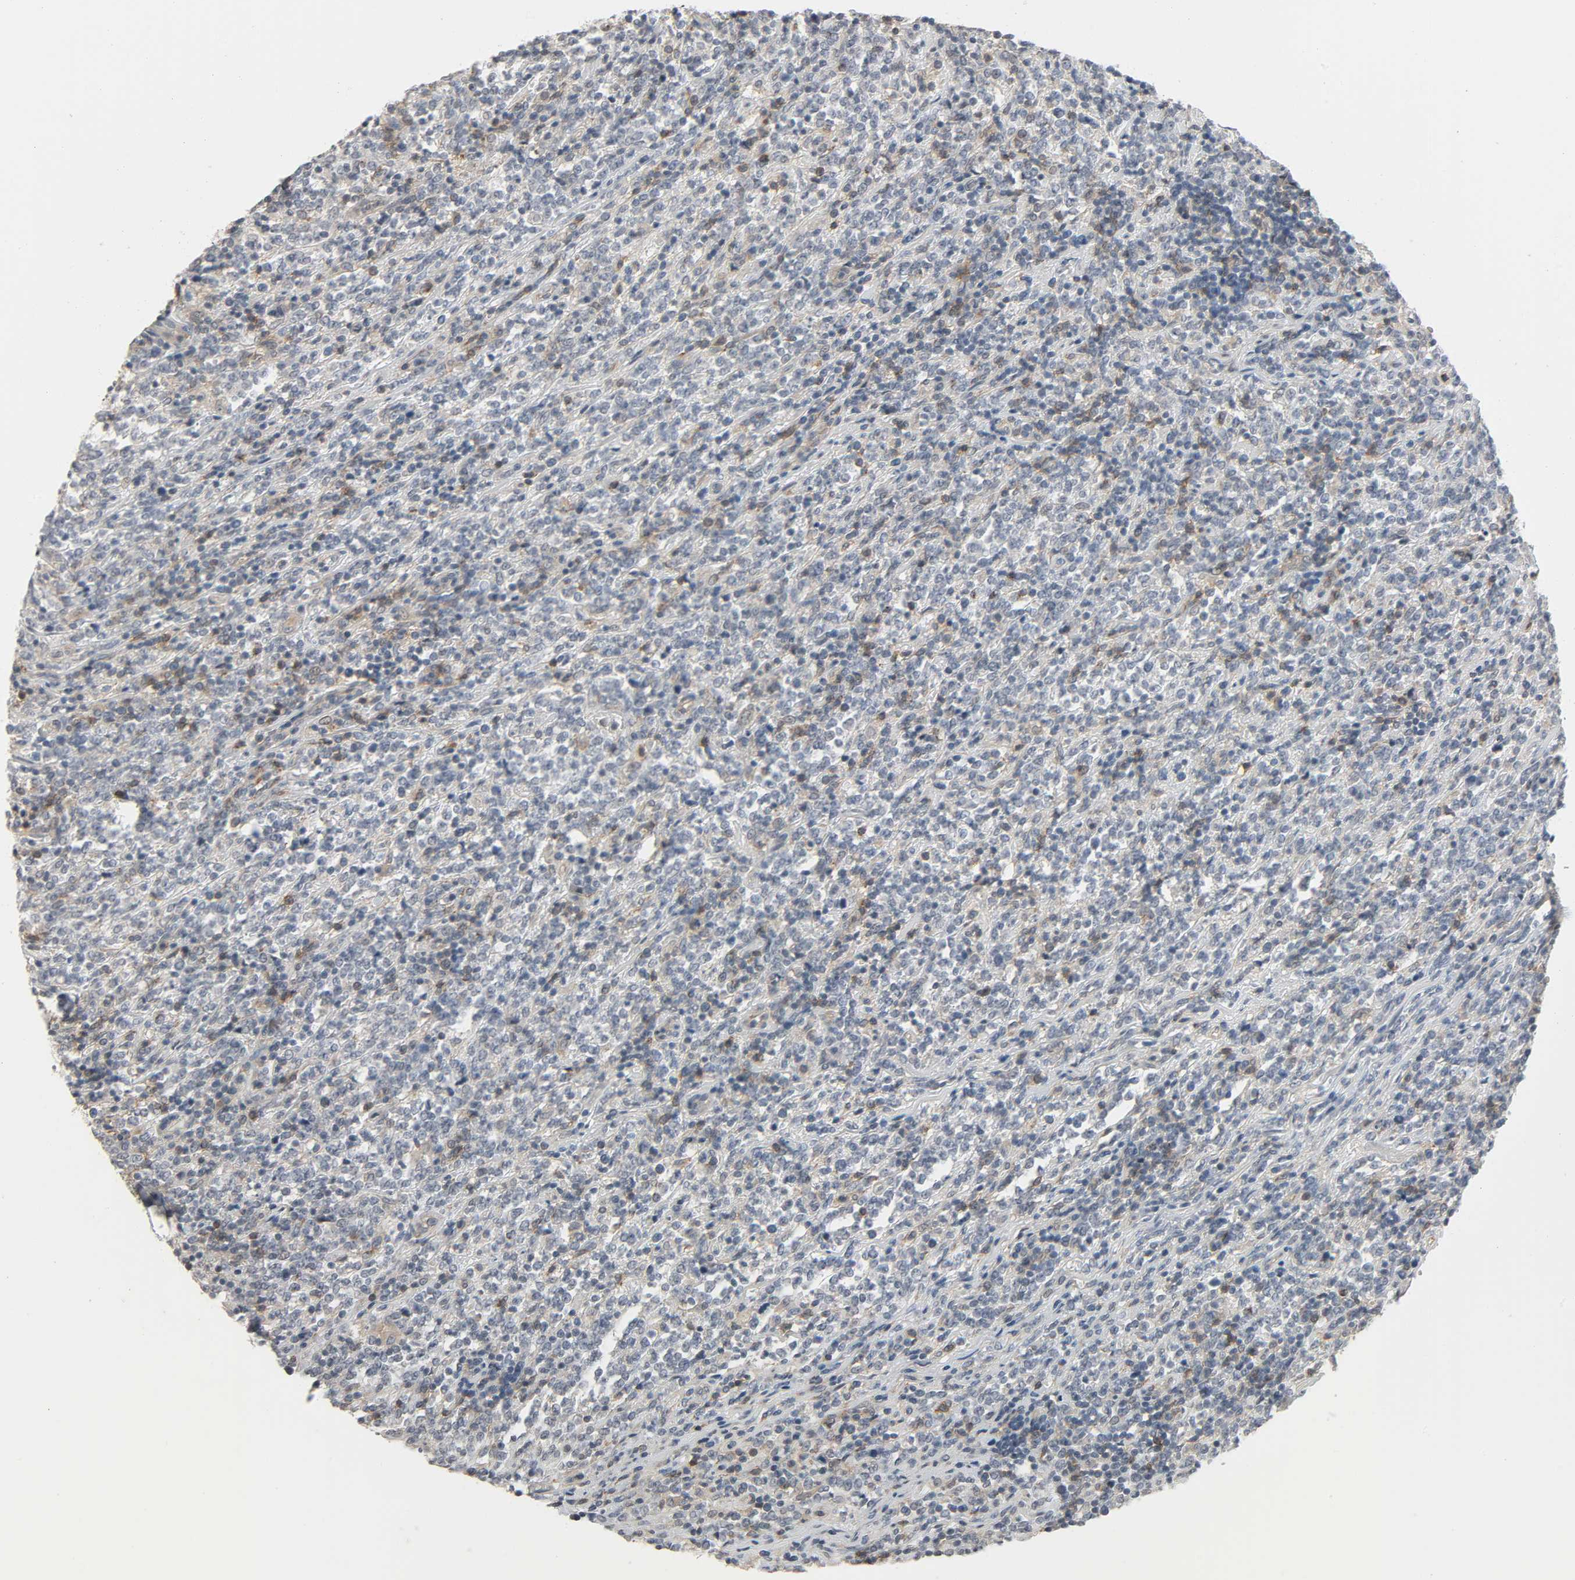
{"staining": {"intensity": "negative", "quantity": "none", "location": "none"}, "tissue": "lymphoma", "cell_type": "Tumor cells", "image_type": "cancer", "snomed": [{"axis": "morphology", "description": "Malignant lymphoma, non-Hodgkin's type, High grade"}, {"axis": "topography", "description": "Soft tissue"}], "caption": "Tumor cells show no significant positivity in lymphoma.", "gene": "CD4", "patient": {"sex": "male", "age": 18}}